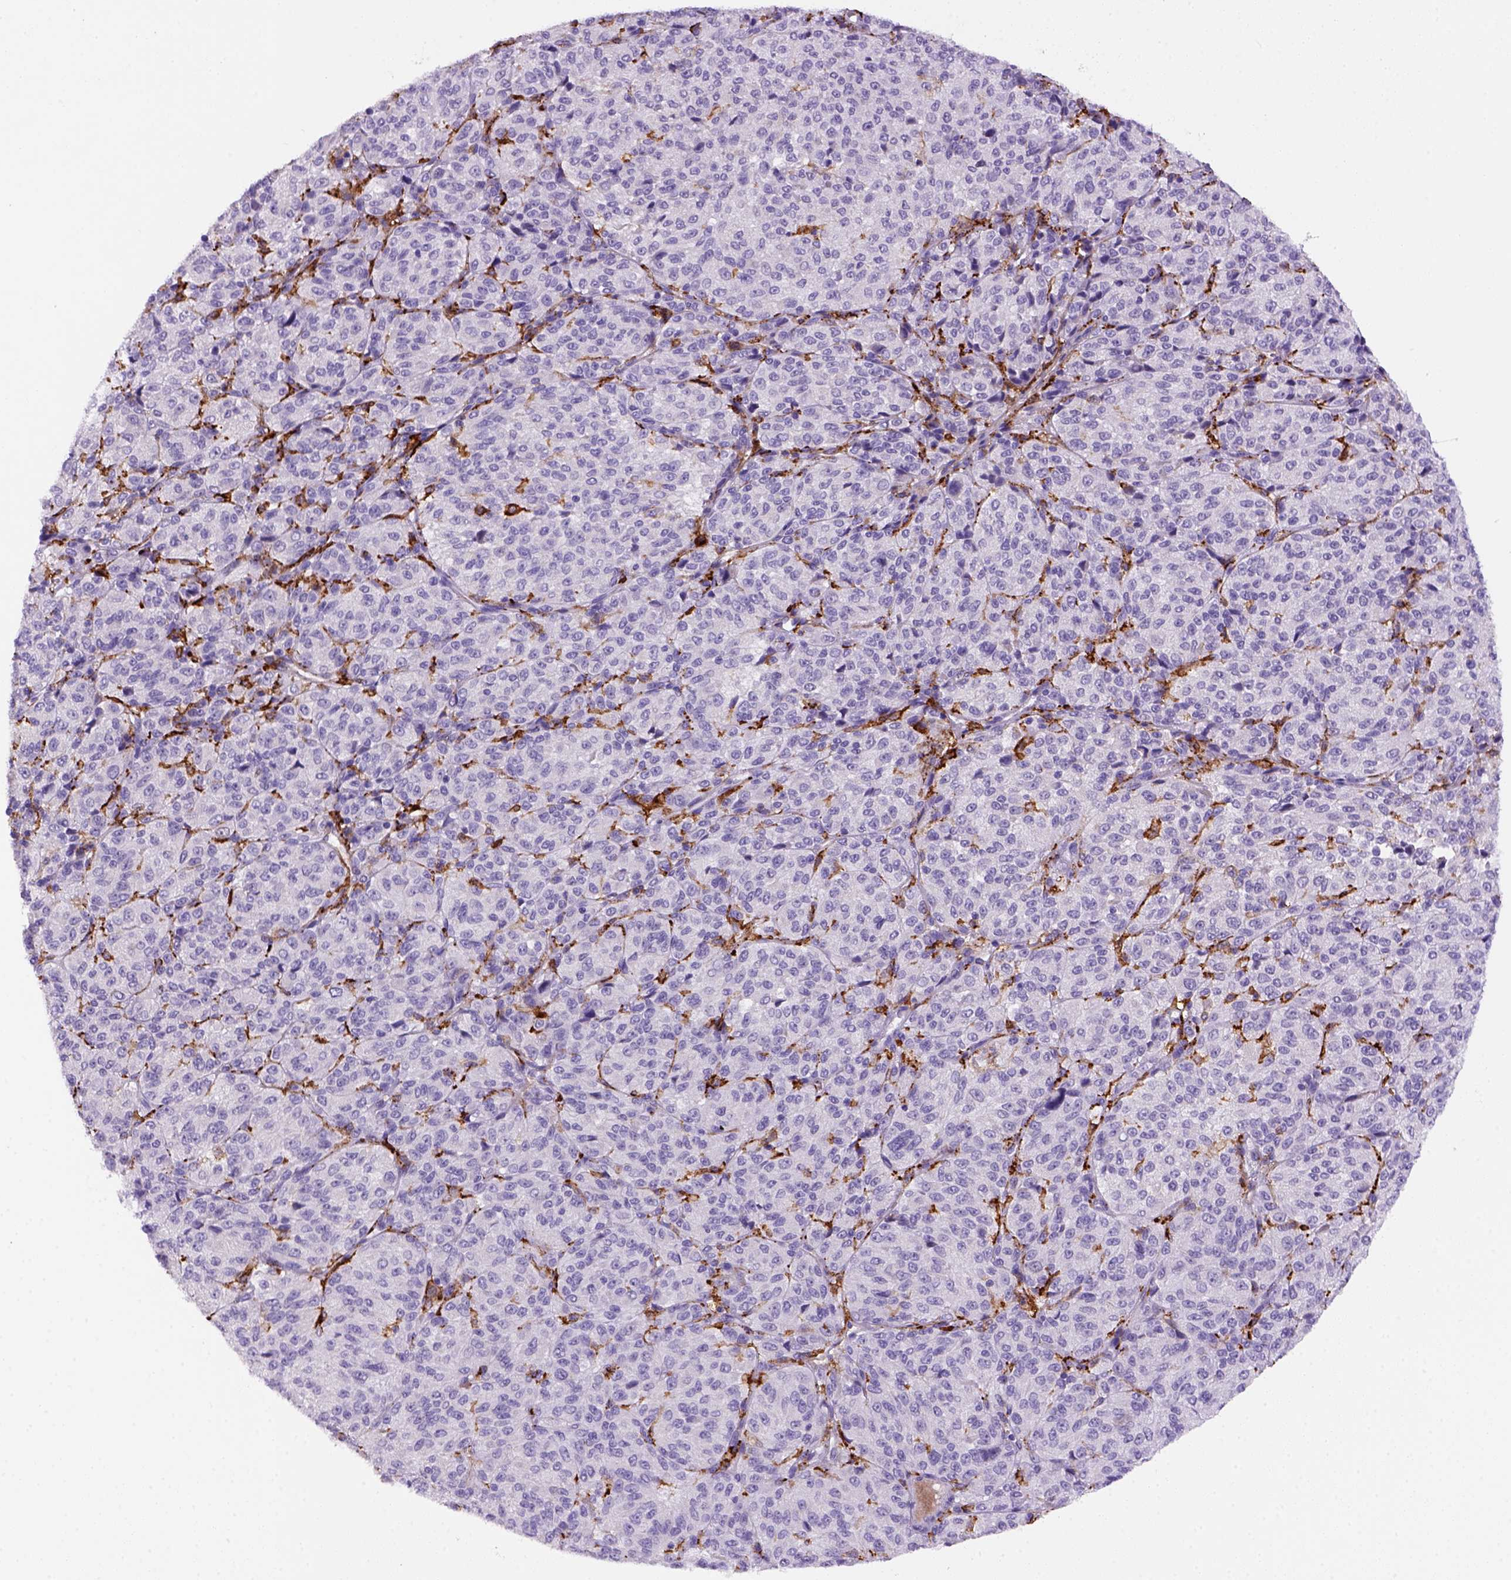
{"staining": {"intensity": "negative", "quantity": "none", "location": "none"}, "tissue": "melanoma", "cell_type": "Tumor cells", "image_type": "cancer", "snomed": [{"axis": "morphology", "description": "Malignant melanoma, Metastatic site"}, {"axis": "topography", "description": "Brain"}], "caption": "The histopathology image reveals no significant expression in tumor cells of malignant melanoma (metastatic site).", "gene": "CD14", "patient": {"sex": "female", "age": 56}}